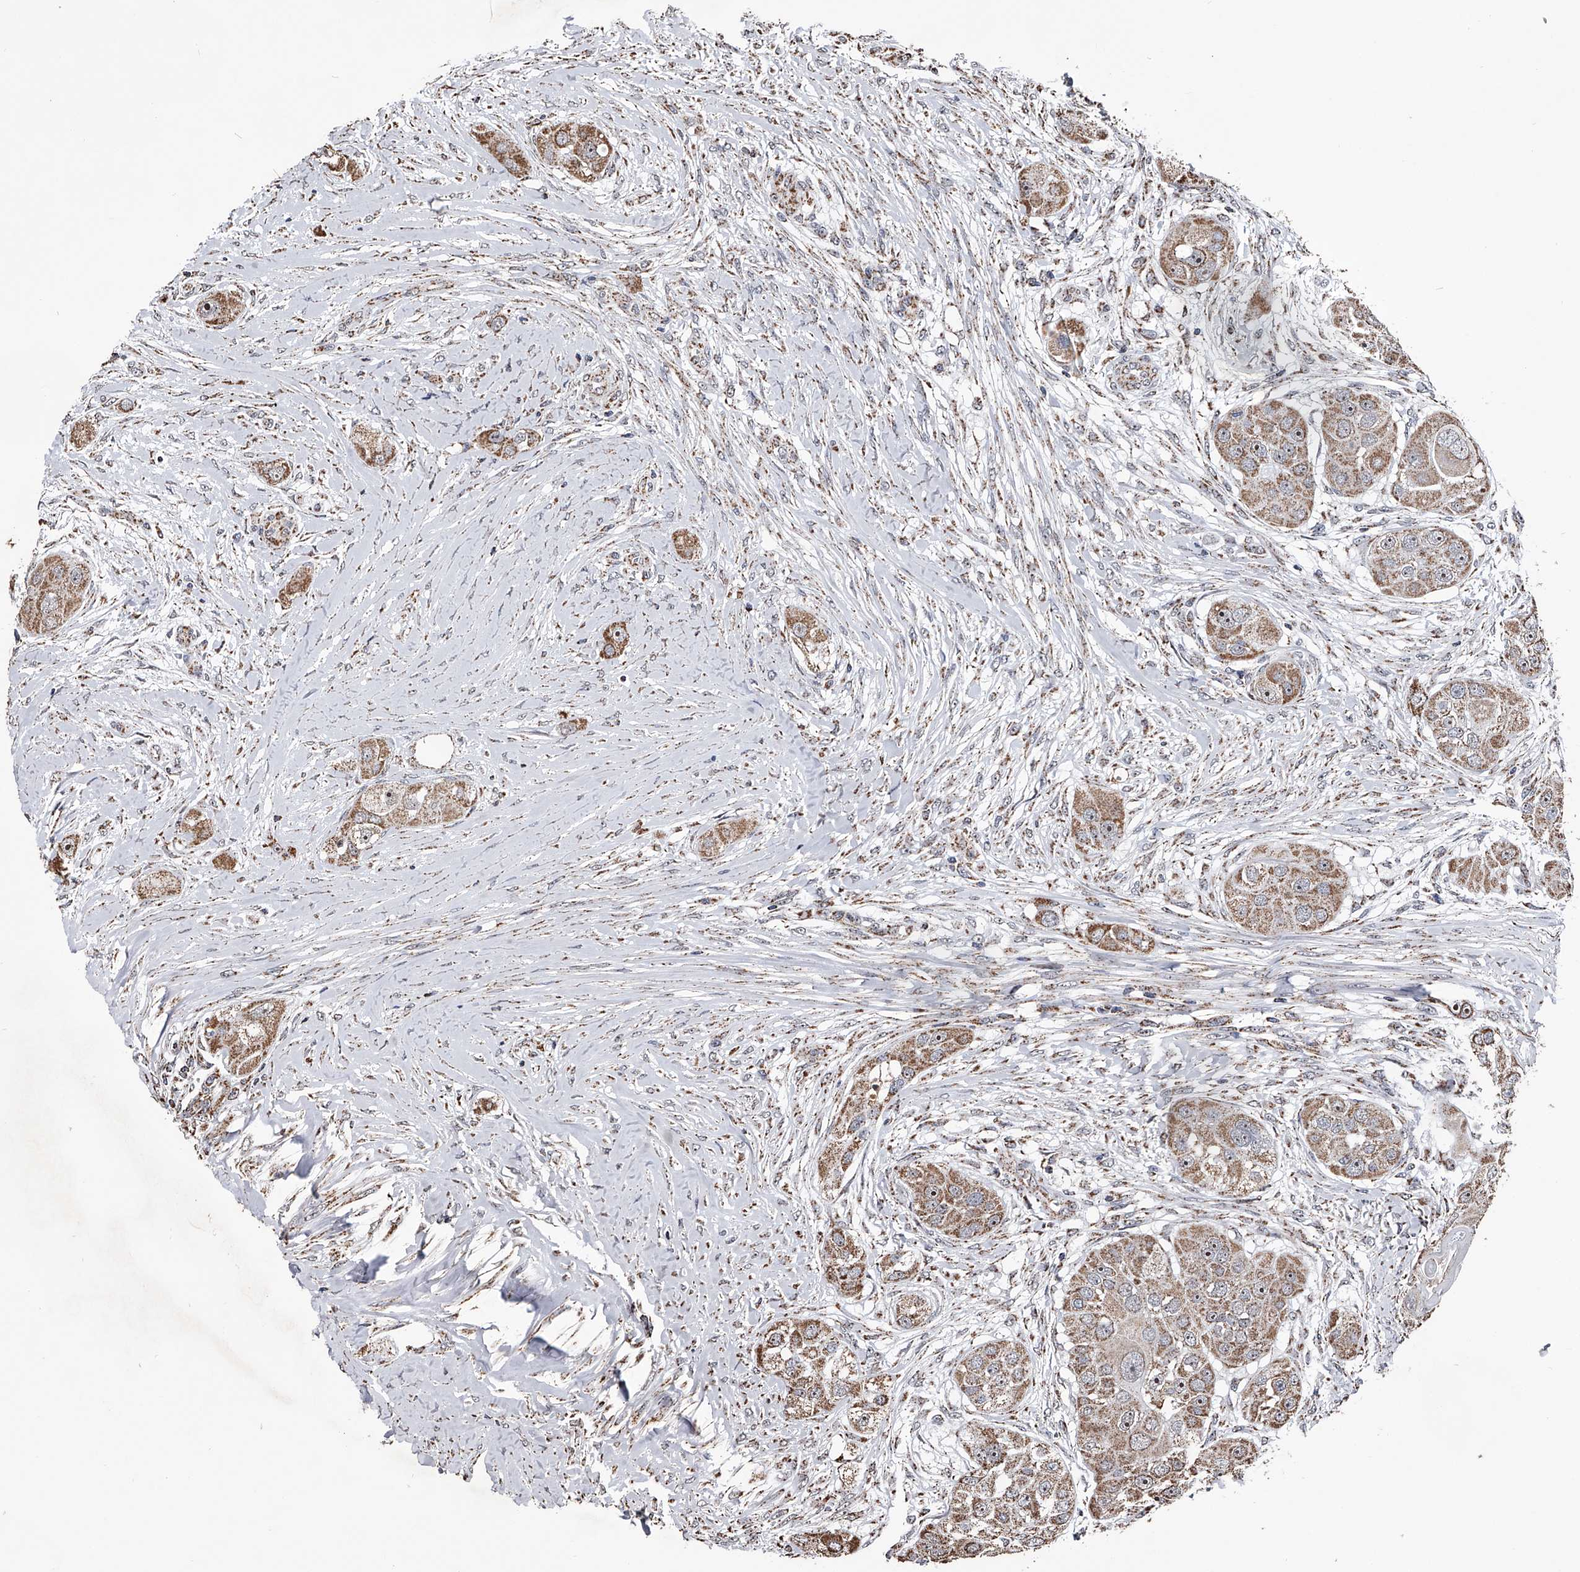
{"staining": {"intensity": "moderate", "quantity": ">75%", "location": "cytoplasmic/membranous"}, "tissue": "head and neck cancer", "cell_type": "Tumor cells", "image_type": "cancer", "snomed": [{"axis": "morphology", "description": "Normal tissue, NOS"}, {"axis": "morphology", "description": "Squamous cell carcinoma, NOS"}, {"axis": "topography", "description": "Skeletal muscle"}, {"axis": "topography", "description": "Head-Neck"}], "caption": "A high-resolution photomicrograph shows IHC staining of head and neck squamous cell carcinoma, which exhibits moderate cytoplasmic/membranous positivity in approximately >75% of tumor cells.", "gene": "SMPDL3A", "patient": {"sex": "male", "age": 51}}